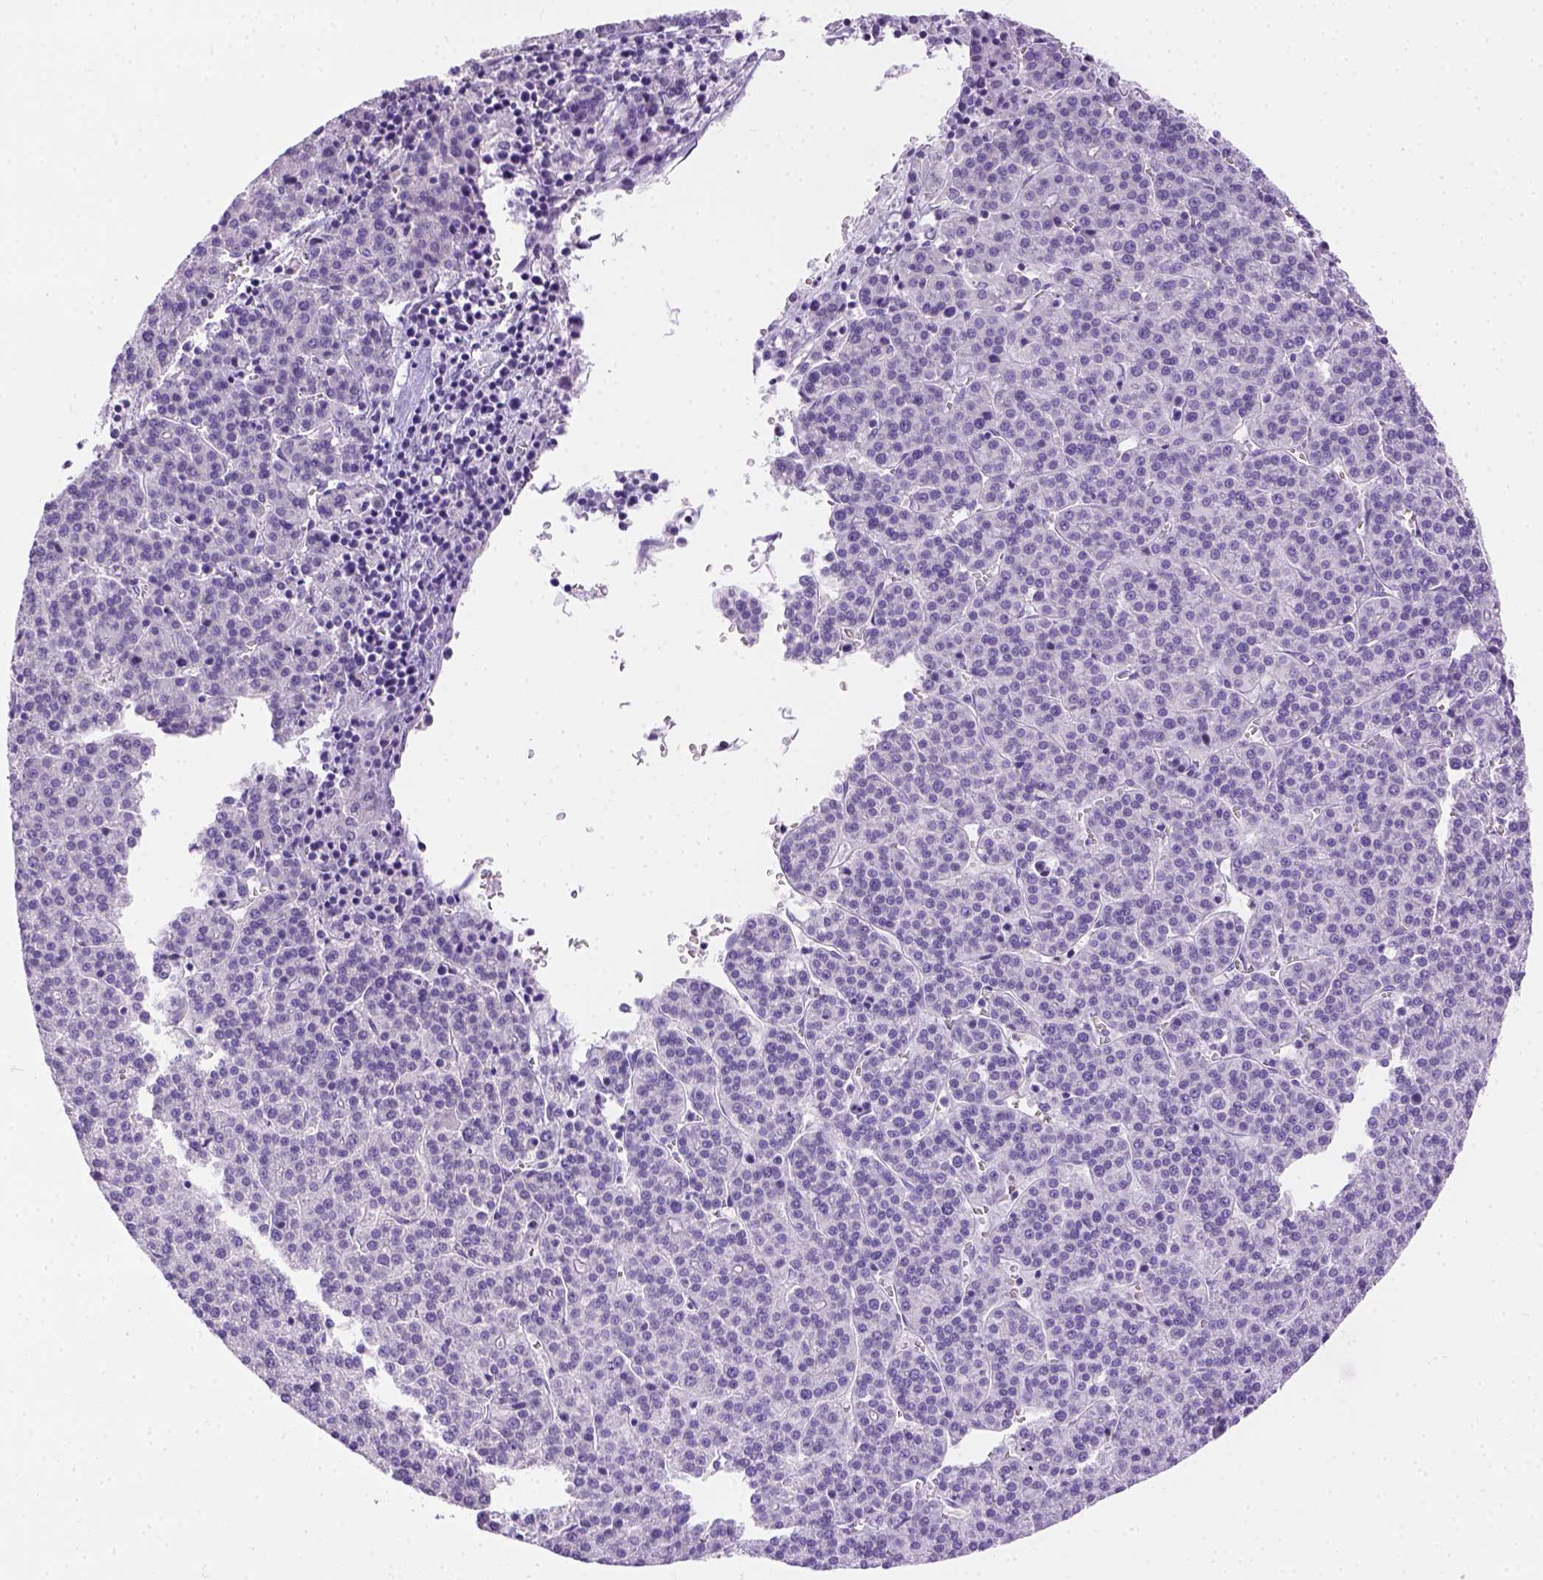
{"staining": {"intensity": "negative", "quantity": "none", "location": "none"}, "tissue": "liver cancer", "cell_type": "Tumor cells", "image_type": "cancer", "snomed": [{"axis": "morphology", "description": "Carcinoma, Hepatocellular, NOS"}, {"axis": "topography", "description": "Liver"}], "caption": "A high-resolution histopathology image shows immunohistochemistry (IHC) staining of hepatocellular carcinoma (liver), which exhibits no significant positivity in tumor cells.", "gene": "TMEM38A", "patient": {"sex": "female", "age": 58}}